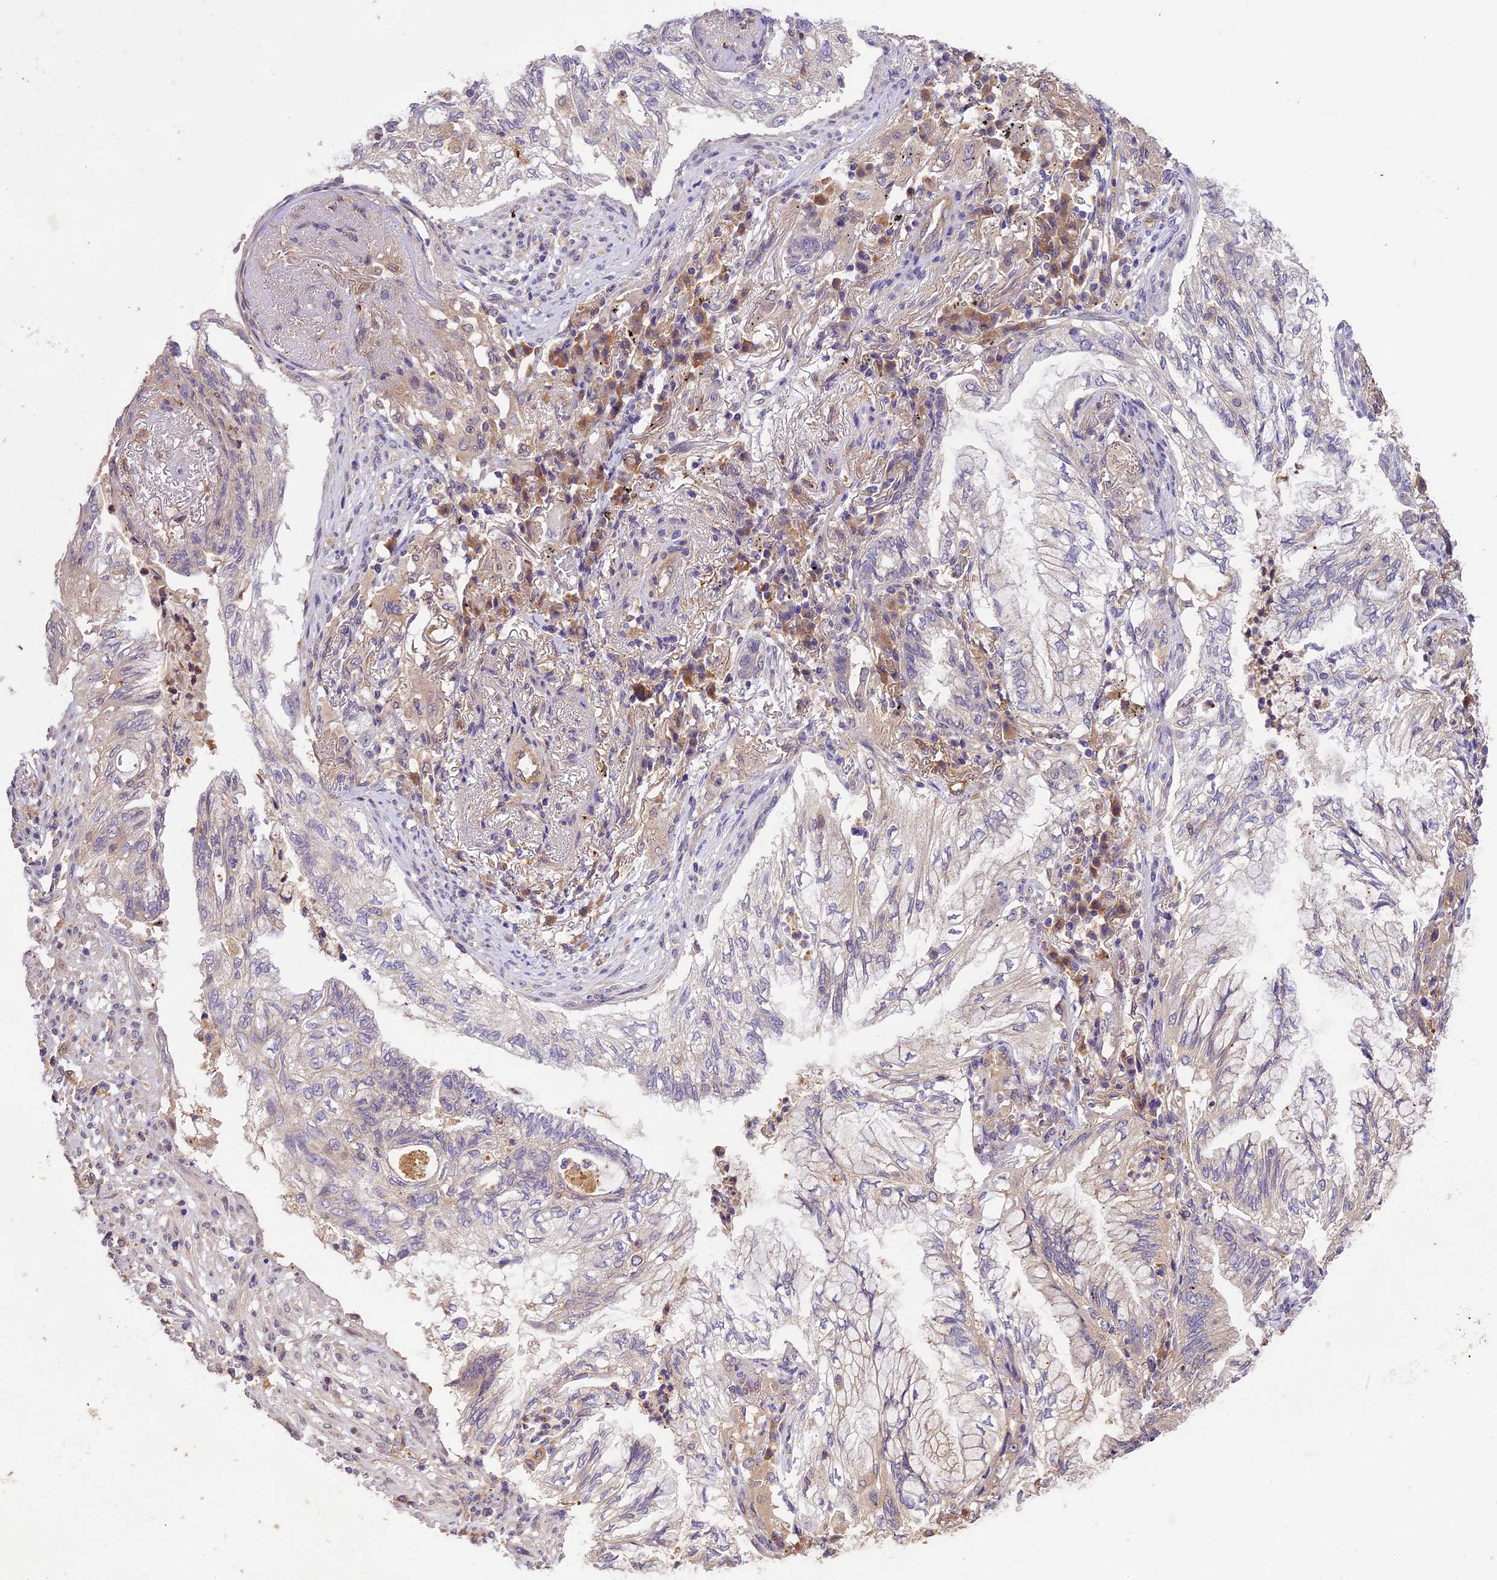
{"staining": {"intensity": "moderate", "quantity": "<25%", "location": "cytoplasmic/membranous"}, "tissue": "lung cancer", "cell_type": "Tumor cells", "image_type": "cancer", "snomed": [{"axis": "morphology", "description": "Adenocarcinoma, NOS"}, {"axis": "topography", "description": "Lung"}], "caption": "Tumor cells exhibit moderate cytoplasmic/membranous staining in about <25% of cells in adenocarcinoma (lung).", "gene": "NEK8", "patient": {"sex": "female", "age": 70}}